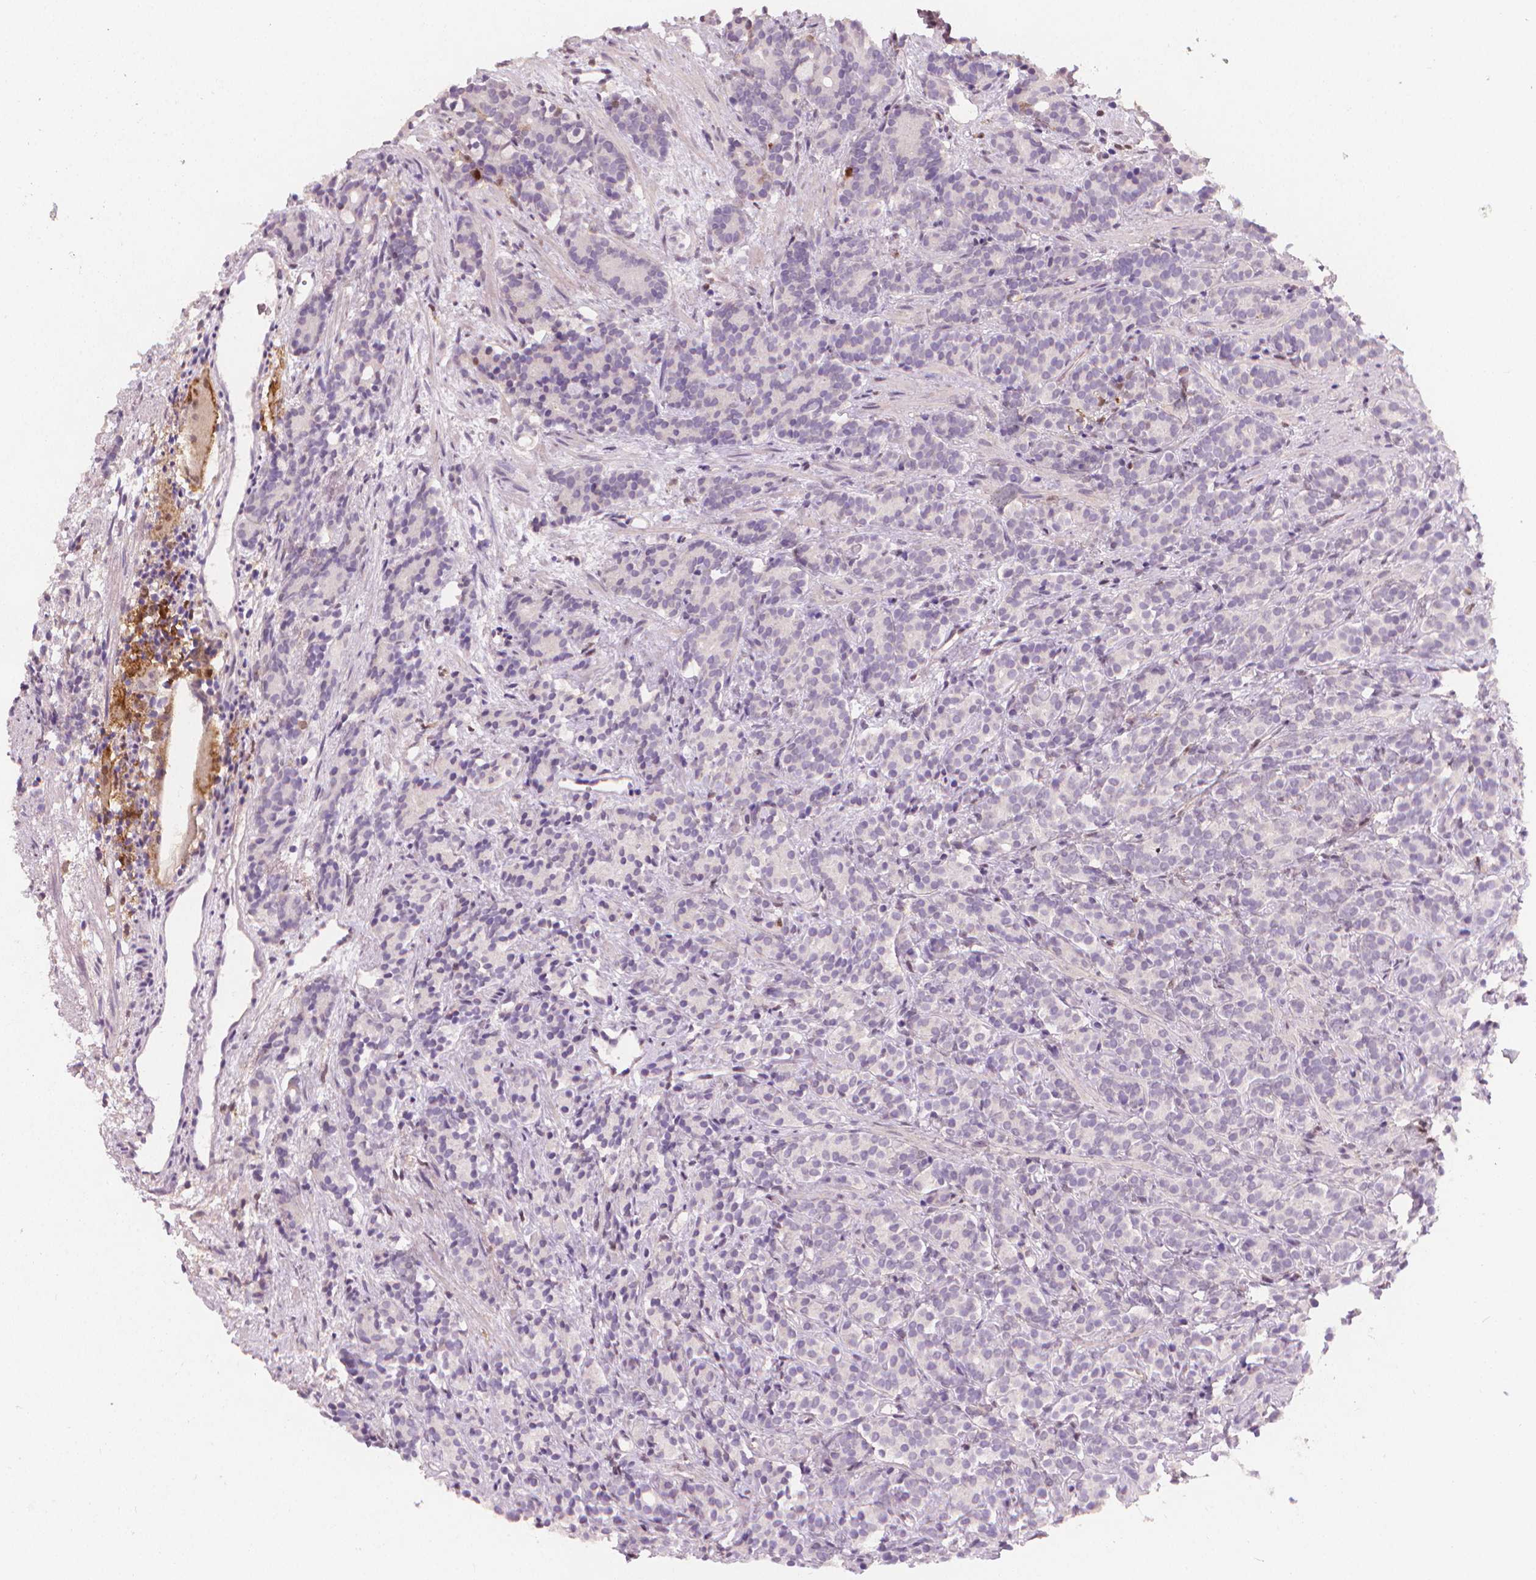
{"staining": {"intensity": "negative", "quantity": "none", "location": "none"}, "tissue": "prostate cancer", "cell_type": "Tumor cells", "image_type": "cancer", "snomed": [{"axis": "morphology", "description": "Adenocarcinoma, High grade"}, {"axis": "topography", "description": "Prostate"}], "caption": "IHC image of prostate cancer stained for a protein (brown), which shows no expression in tumor cells.", "gene": "TNFAIP2", "patient": {"sex": "male", "age": 84}}